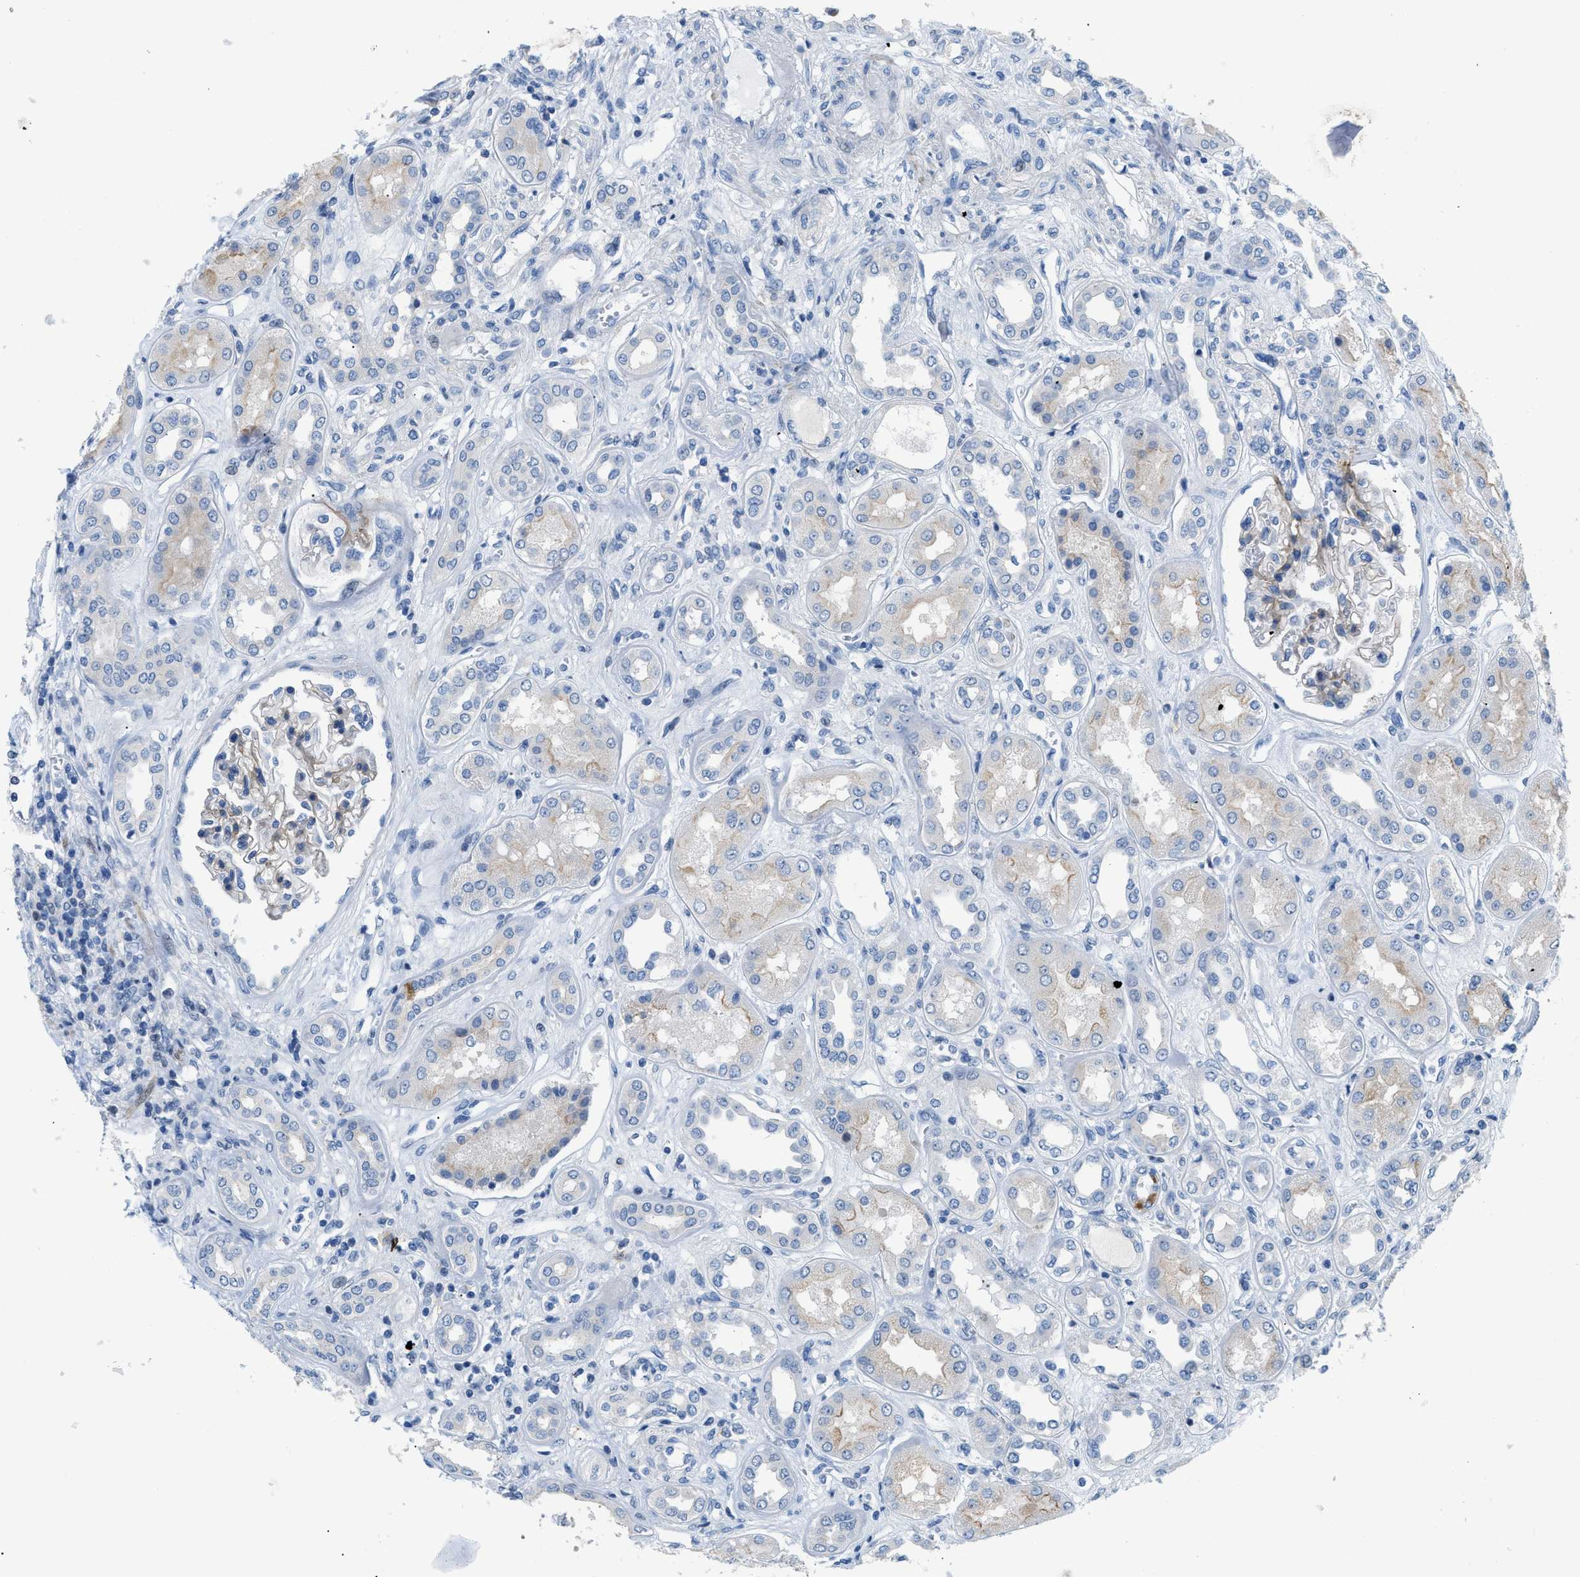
{"staining": {"intensity": "weak", "quantity": "<25%", "location": "cytoplasmic/membranous"}, "tissue": "kidney", "cell_type": "Cells in glomeruli", "image_type": "normal", "snomed": [{"axis": "morphology", "description": "Normal tissue, NOS"}, {"axis": "topography", "description": "Kidney"}], "caption": "The image exhibits no significant expression in cells in glomeruli of kidney. (Stains: DAB (3,3'-diaminobenzidine) IHC with hematoxylin counter stain, Microscopy: brightfield microscopy at high magnification).", "gene": "FDCSP", "patient": {"sex": "male", "age": 59}}